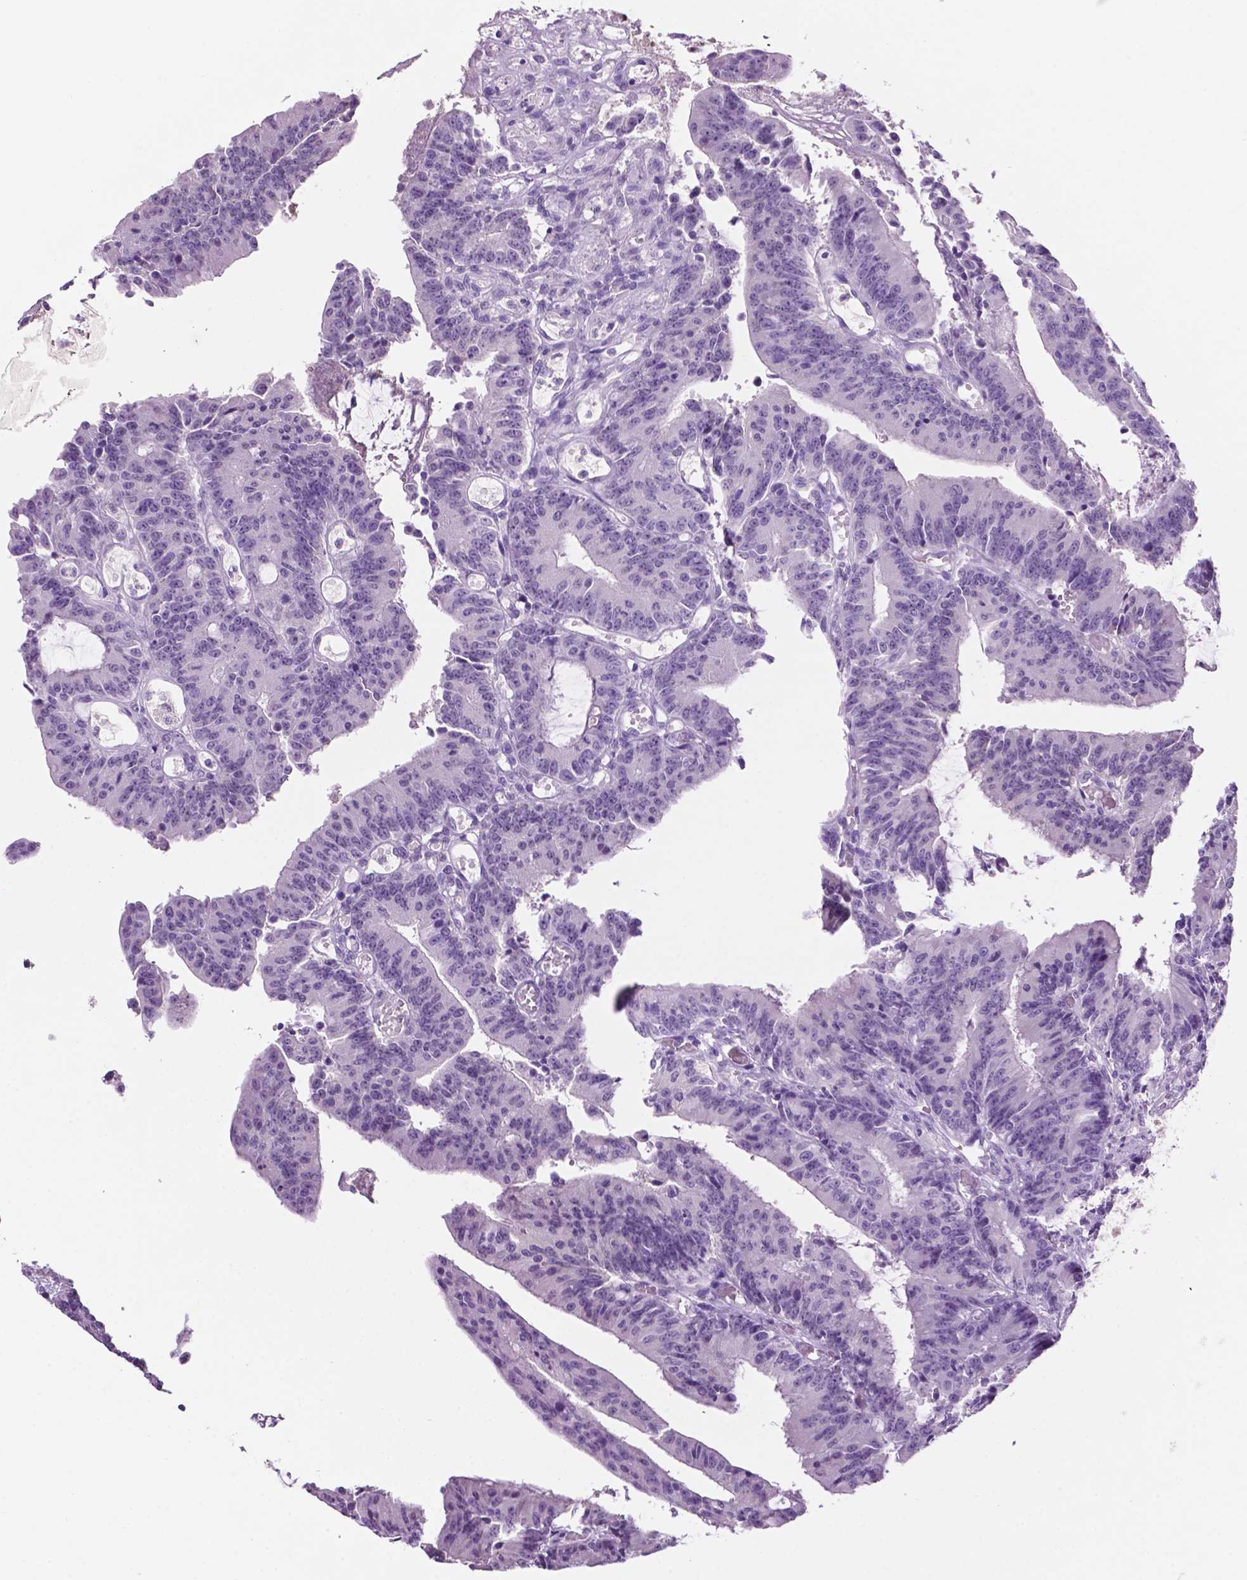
{"staining": {"intensity": "negative", "quantity": "none", "location": "none"}, "tissue": "colorectal cancer", "cell_type": "Tumor cells", "image_type": "cancer", "snomed": [{"axis": "morphology", "description": "Adenocarcinoma, NOS"}, {"axis": "topography", "description": "Colon"}], "caption": "Colorectal adenocarcinoma was stained to show a protein in brown. There is no significant staining in tumor cells.", "gene": "PHGR1", "patient": {"sex": "female", "age": 78}}